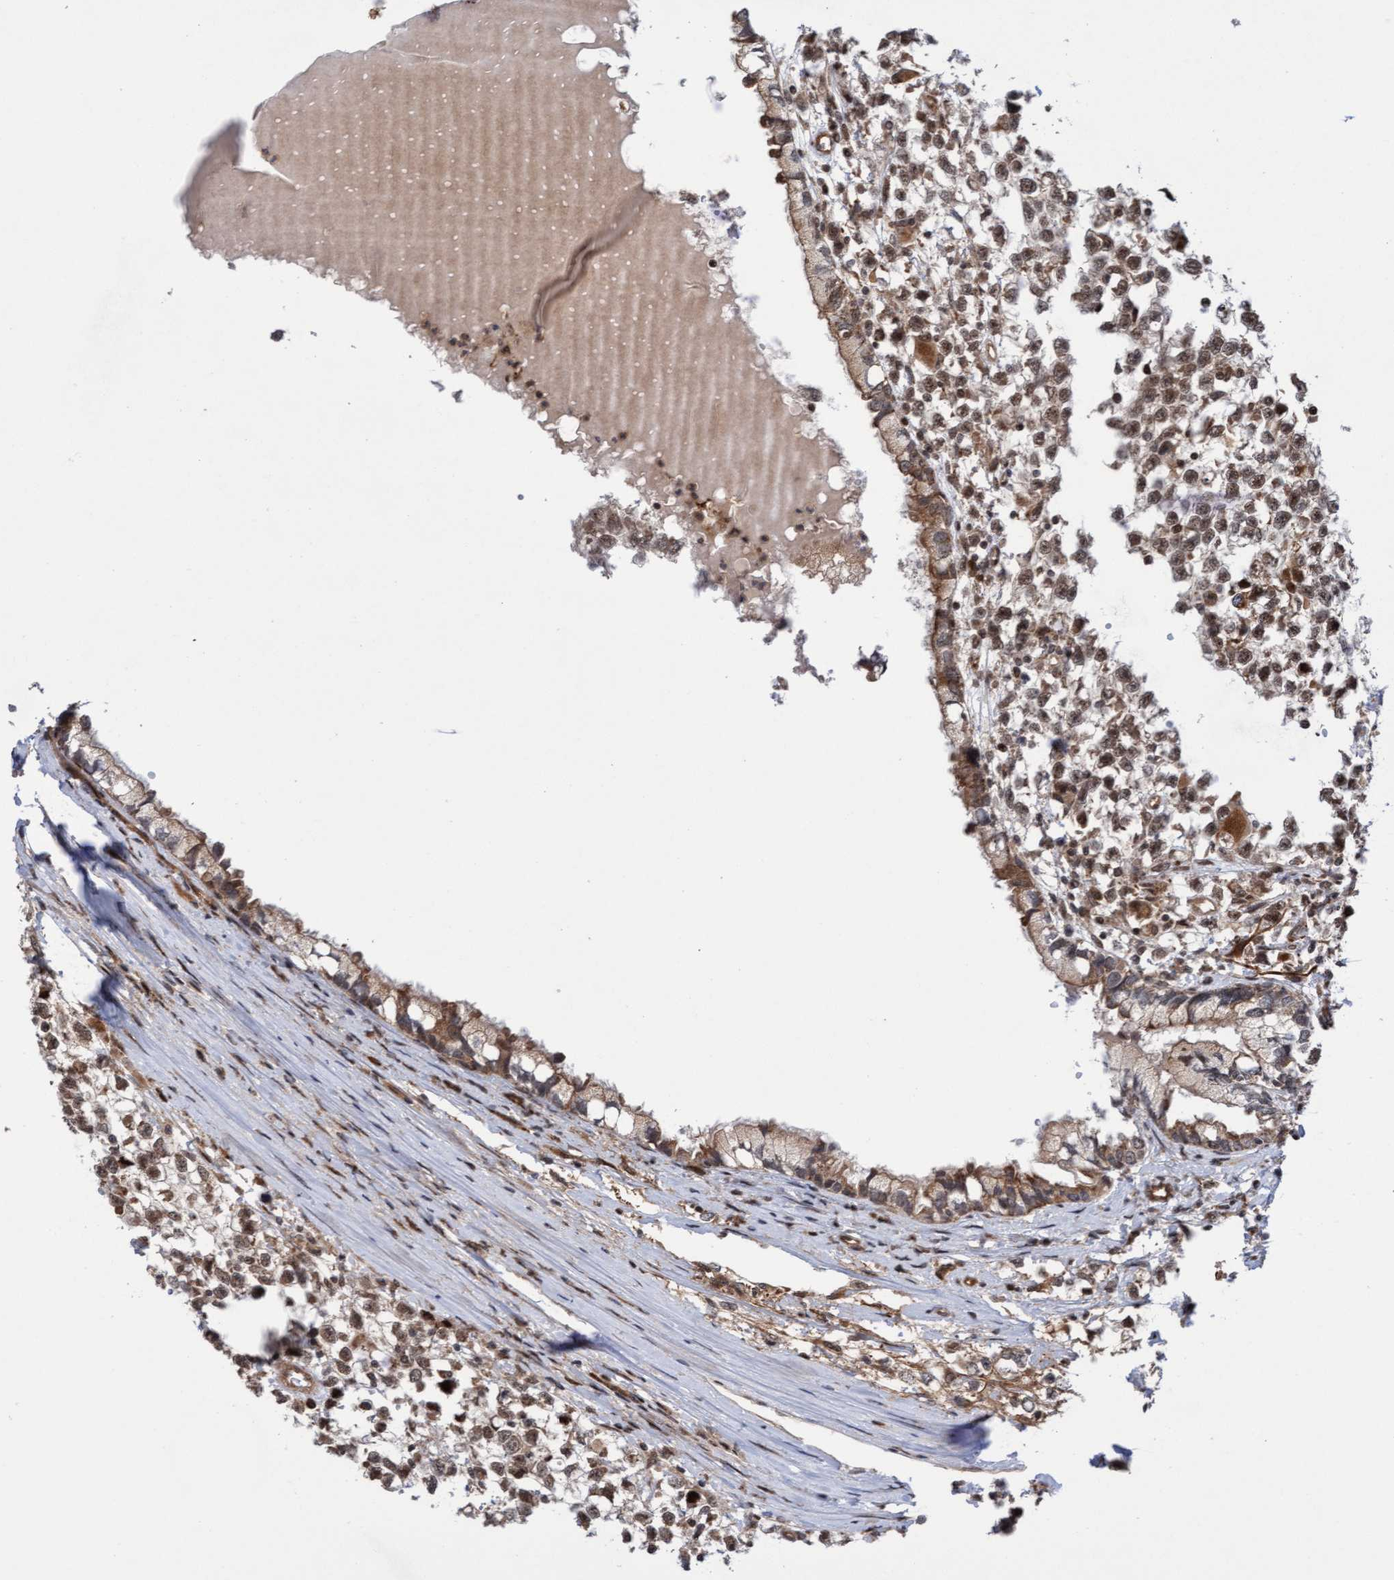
{"staining": {"intensity": "moderate", "quantity": ">75%", "location": "cytoplasmic/membranous,nuclear"}, "tissue": "testis cancer", "cell_type": "Tumor cells", "image_type": "cancer", "snomed": [{"axis": "morphology", "description": "Seminoma, NOS"}, {"axis": "morphology", "description": "Carcinoma, Embryonal, NOS"}, {"axis": "topography", "description": "Testis"}], "caption": "Brown immunohistochemical staining in human embryonal carcinoma (testis) displays moderate cytoplasmic/membranous and nuclear positivity in approximately >75% of tumor cells.", "gene": "ITFG1", "patient": {"sex": "male", "age": 51}}